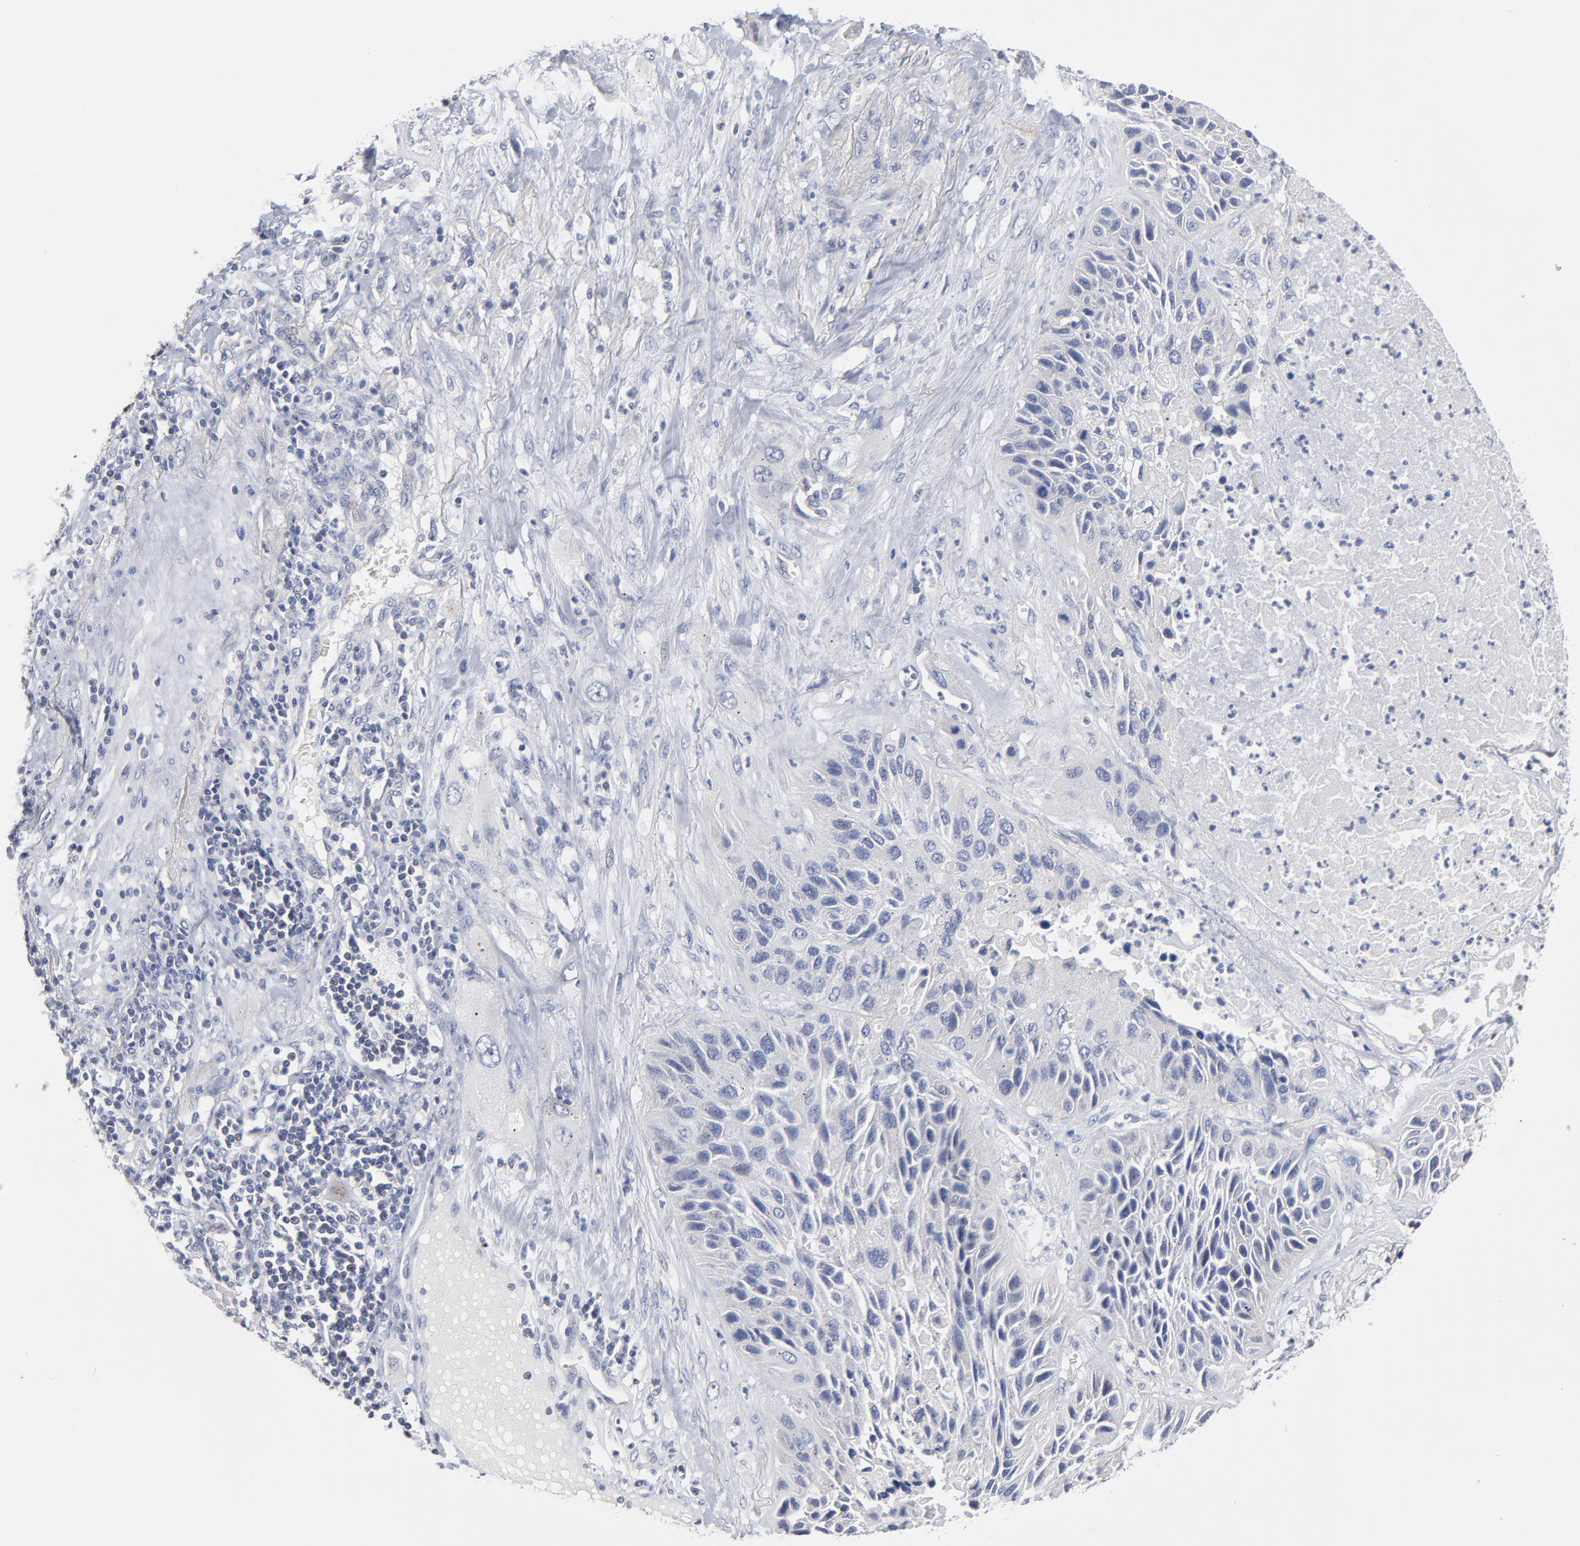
{"staining": {"intensity": "negative", "quantity": "none", "location": "none"}, "tissue": "lung cancer", "cell_type": "Tumor cells", "image_type": "cancer", "snomed": [{"axis": "morphology", "description": "Squamous cell carcinoma, NOS"}, {"axis": "topography", "description": "Lung"}], "caption": "The image demonstrates no staining of tumor cells in lung cancer (squamous cell carcinoma).", "gene": "PDLIM2", "patient": {"sex": "female", "age": 76}}